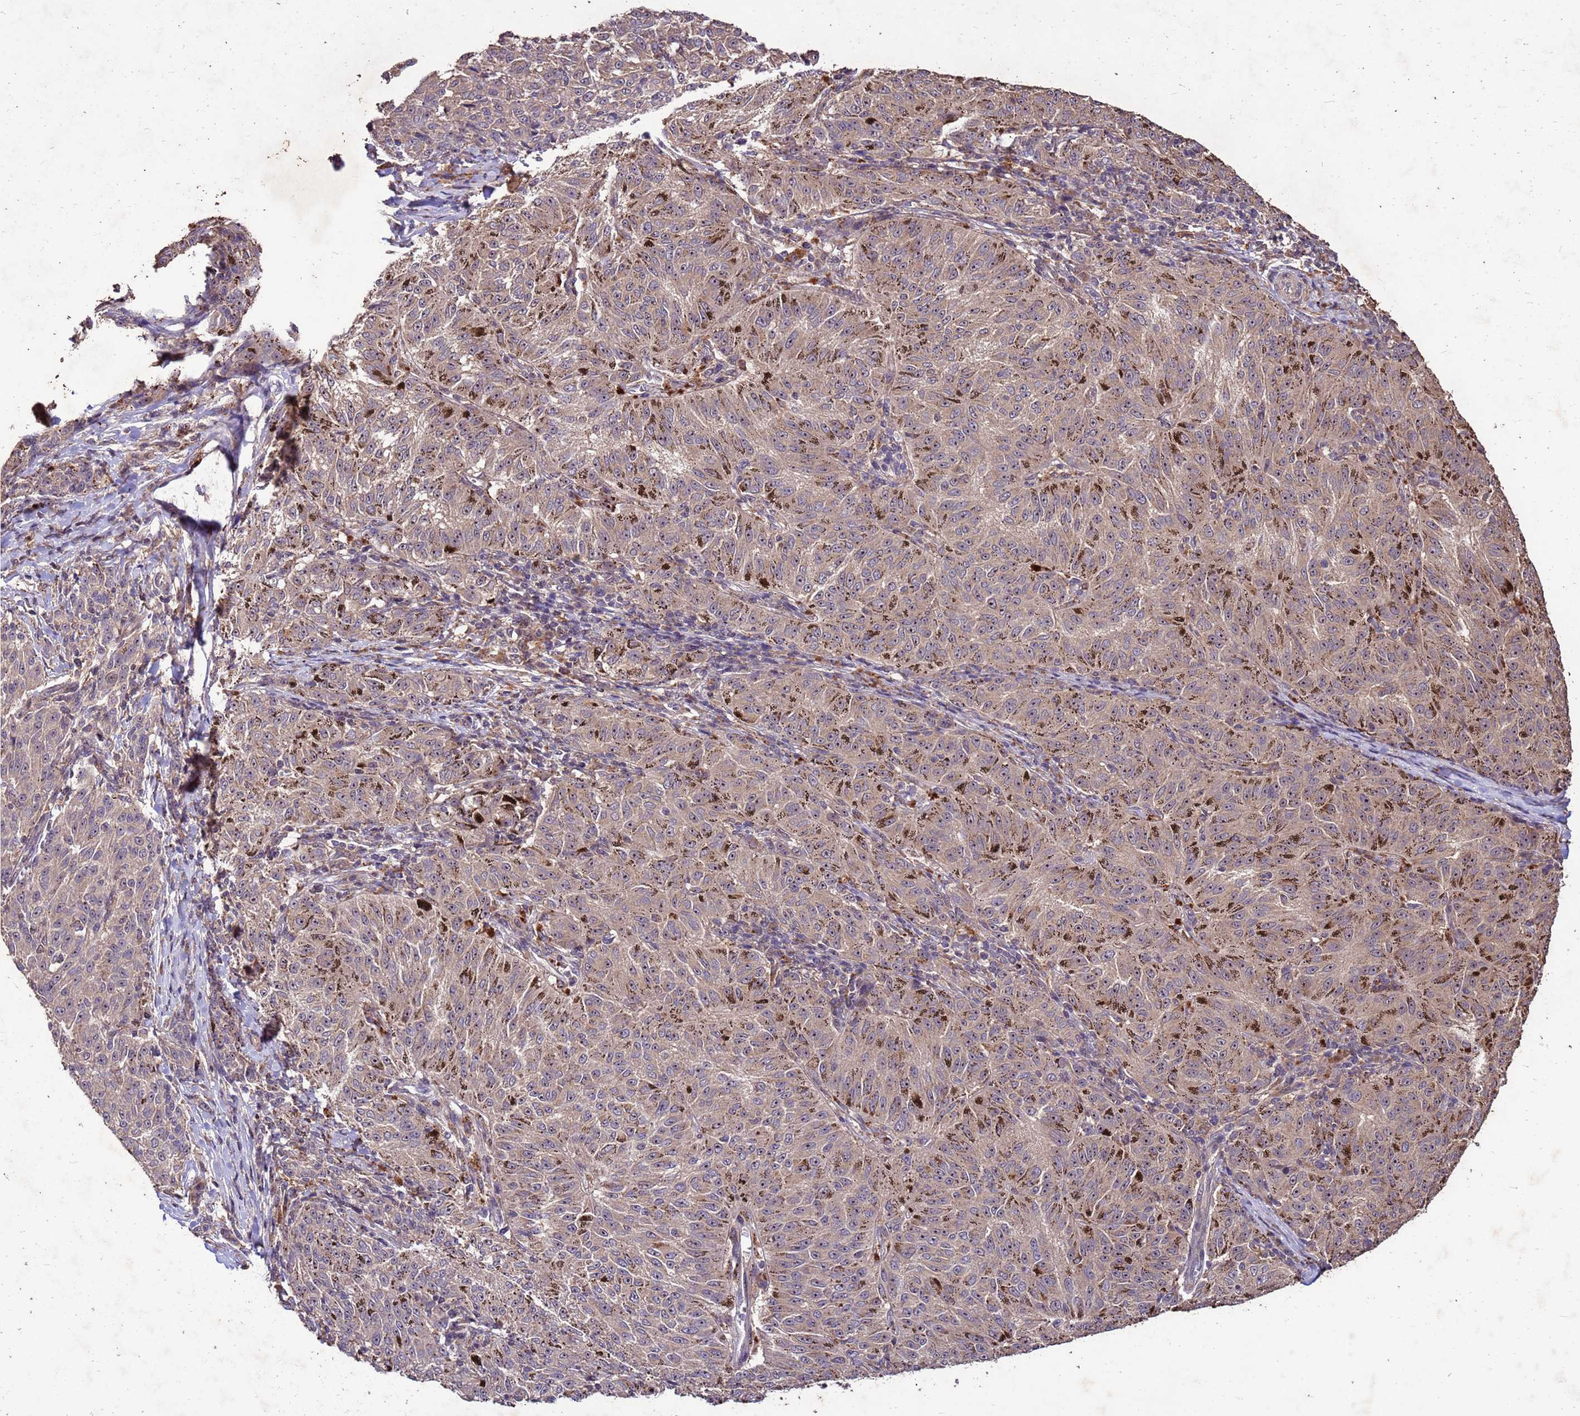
{"staining": {"intensity": "weak", "quantity": ">75%", "location": "cytoplasmic/membranous"}, "tissue": "melanoma", "cell_type": "Tumor cells", "image_type": "cancer", "snomed": [{"axis": "morphology", "description": "Malignant melanoma, NOS"}, {"axis": "topography", "description": "Skin"}], "caption": "Immunohistochemical staining of human melanoma displays weak cytoplasmic/membranous protein expression in about >75% of tumor cells.", "gene": "TOR4A", "patient": {"sex": "female", "age": 72}}